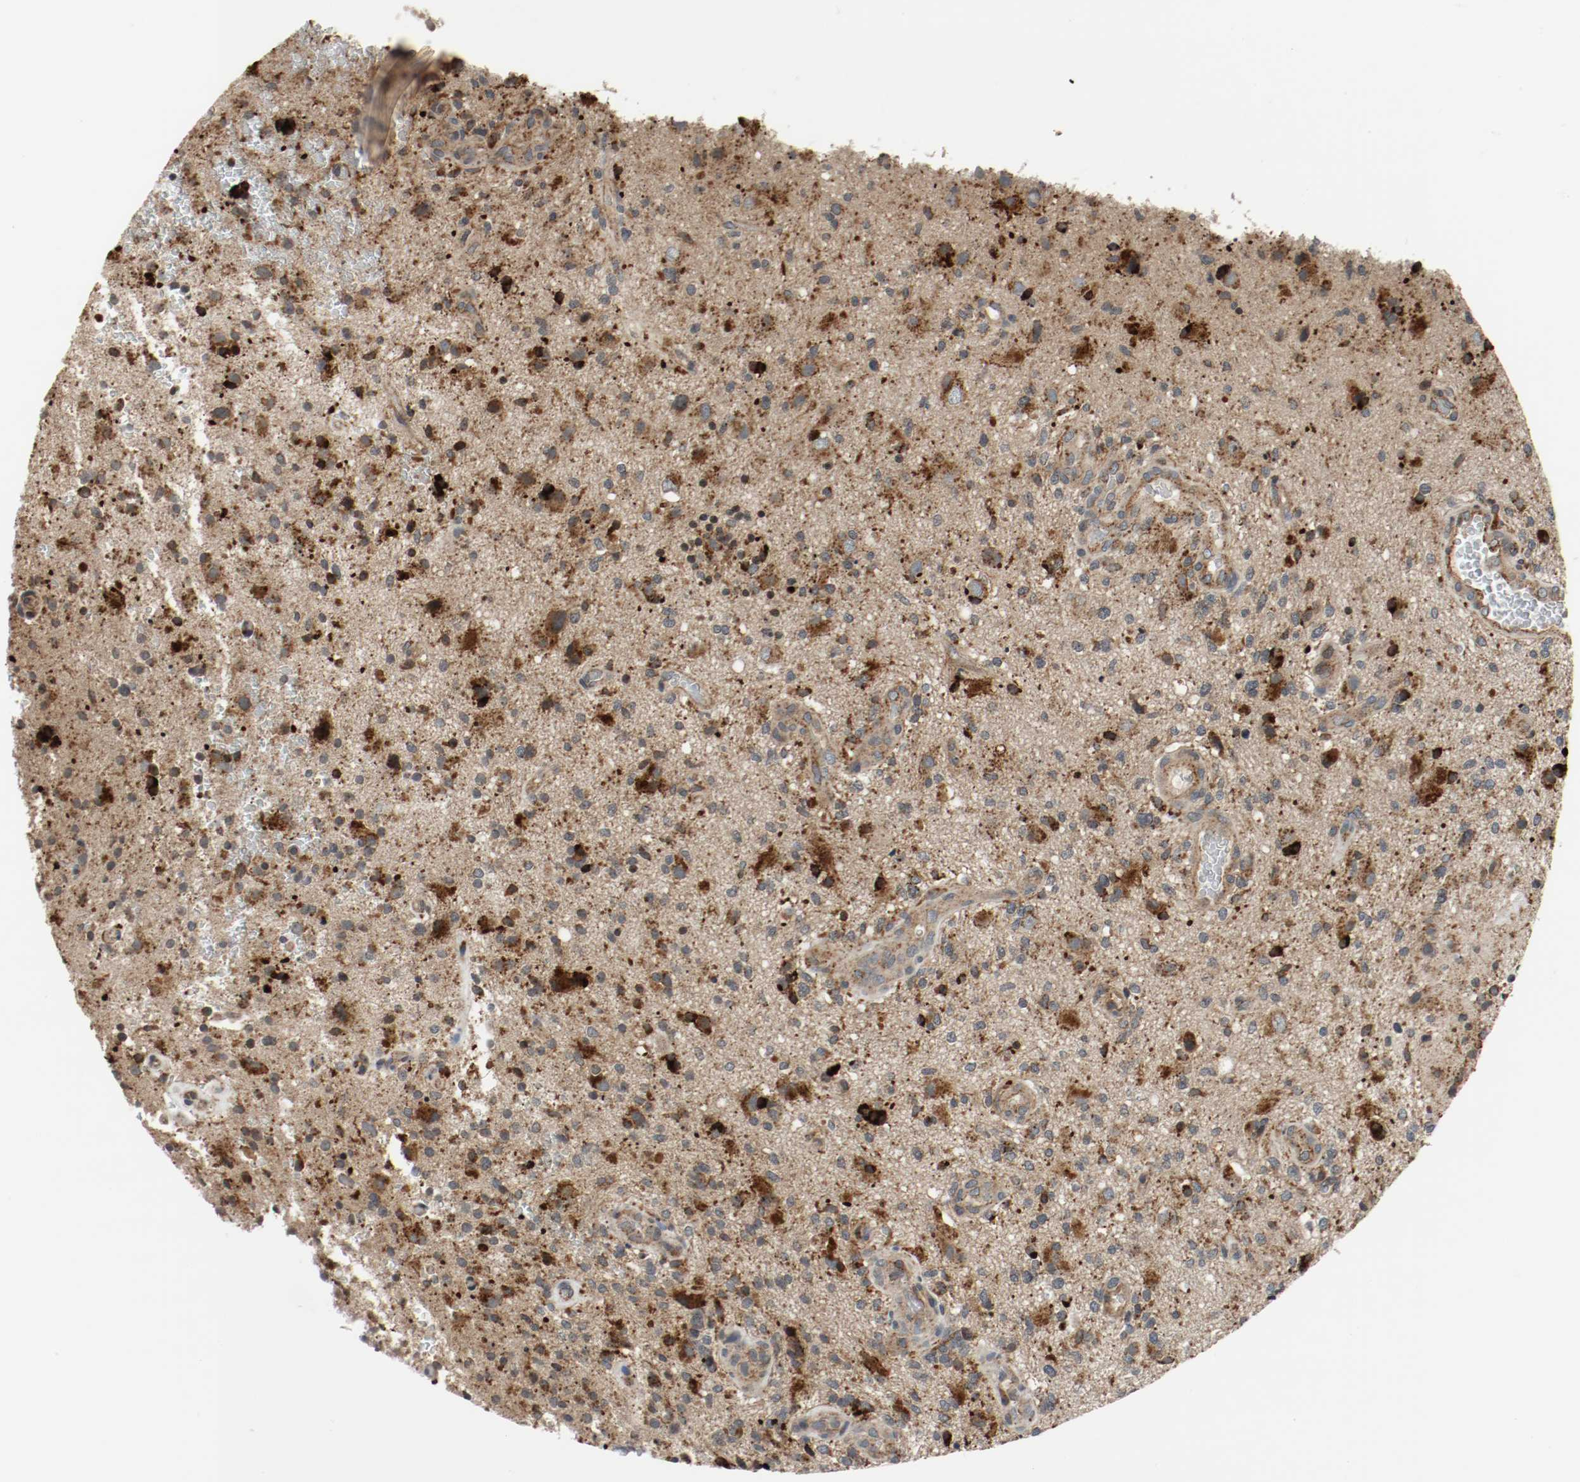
{"staining": {"intensity": "strong", "quantity": ">75%", "location": "cytoplasmic/membranous"}, "tissue": "glioma", "cell_type": "Tumor cells", "image_type": "cancer", "snomed": [{"axis": "morphology", "description": "Normal tissue, NOS"}, {"axis": "morphology", "description": "Glioma, malignant, High grade"}, {"axis": "topography", "description": "Cerebral cortex"}], "caption": "Immunohistochemistry (DAB (3,3'-diaminobenzidine)) staining of malignant glioma (high-grade) displays strong cytoplasmic/membranous protein expression in about >75% of tumor cells.", "gene": "LAMP2", "patient": {"sex": "male", "age": 75}}